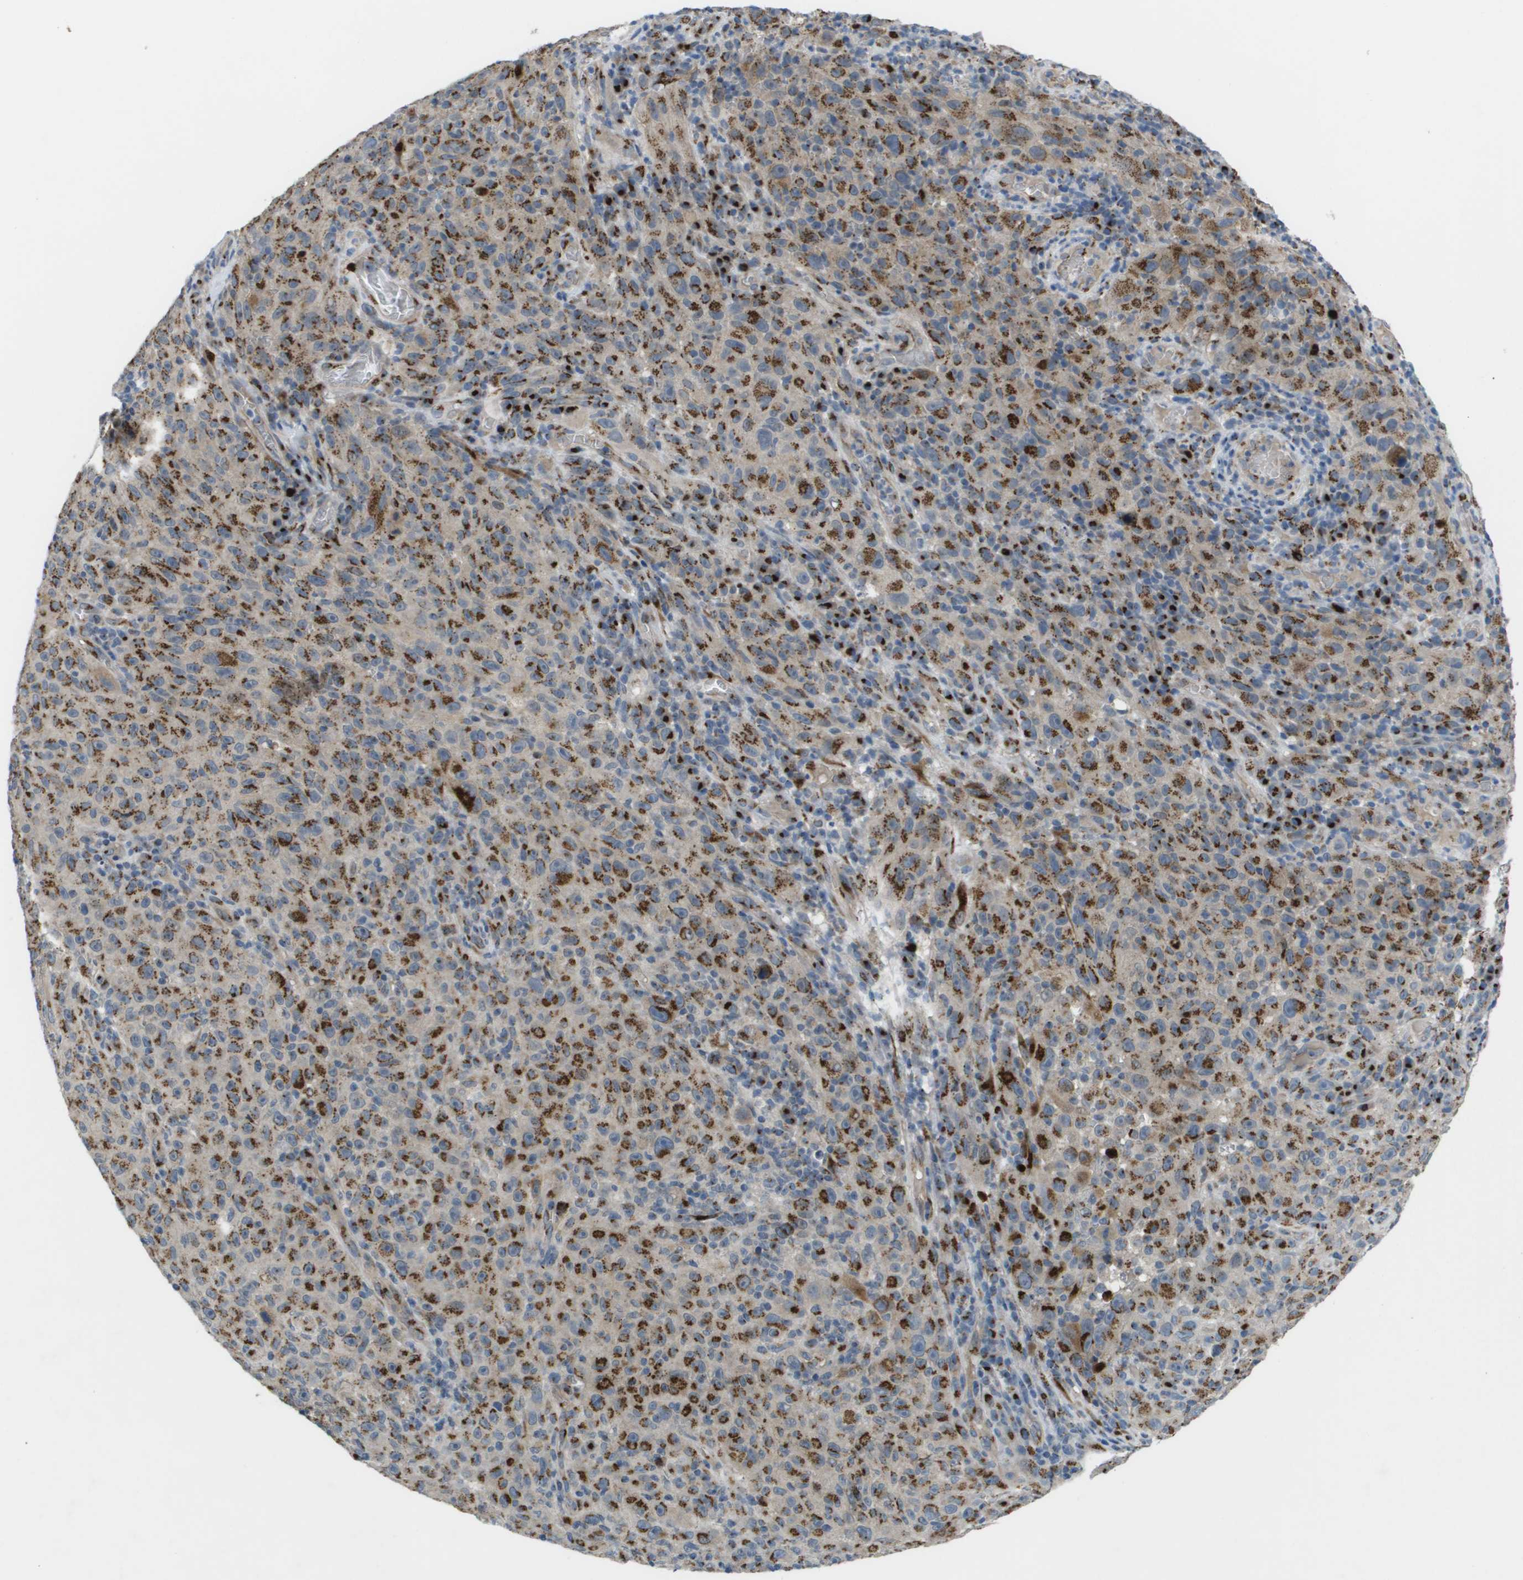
{"staining": {"intensity": "strong", "quantity": ">75%", "location": "cytoplasmic/membranous"}, "tissue": "melanoma", "cell_type": "Tumor cells", "image_type": "cancer", "snomed": [{"axis": "morphology", "description": "Malignant melanoma, NOS"}, {"axis": "topography", "description": "Skin"}], "caption": "Melanoma stained with DAB (3,3'-diaminobenzidine) immunohistochemistry (IHC) exhibits high levels of strong cytoplasmic/membranous staining in about >75% of tumor cells.", "gene": "QSOX2", "patient": {"sex": "female", "age": 82}}